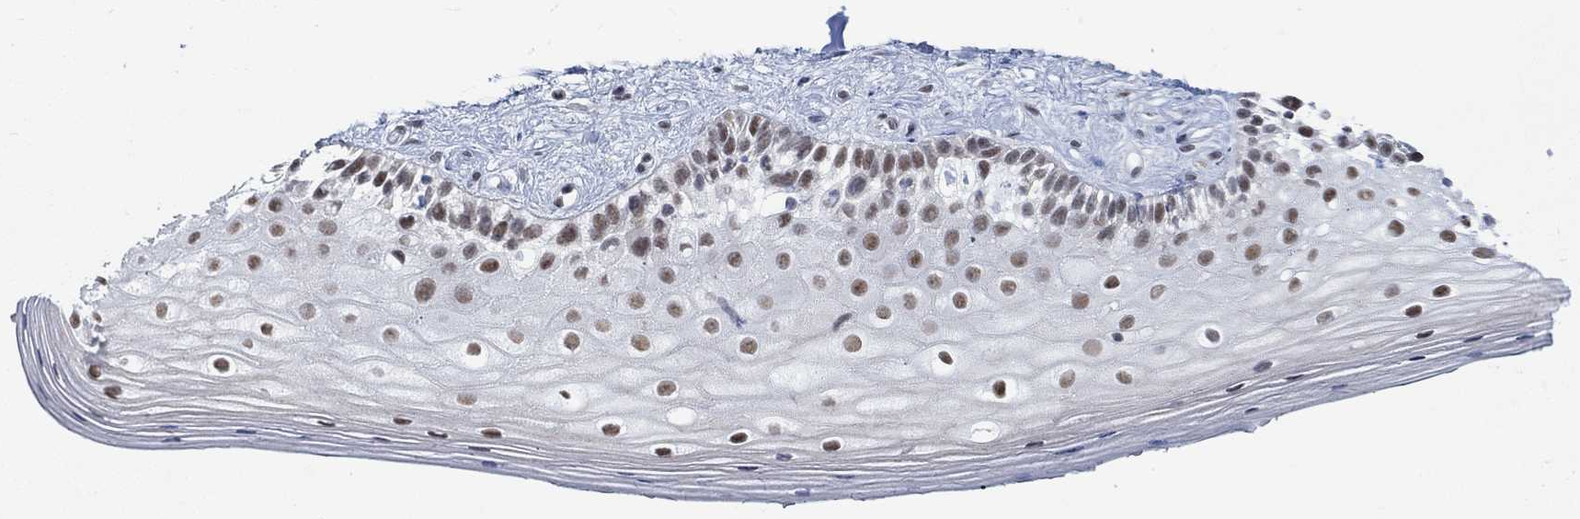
{"staining": {"intensity": "weak", "quantity": "<25%", "location": "nuclear"}, "tissue": "vagina", "cell_type": "Squamous epithelial cells", "image_type": "normal", "snomed": [{"axis": "morphology", "description": "Normal tissue, NOS"}, {"axis": "topography", "description": "Vagina"}], "caption": "Immunohistochemical staining of unremarkable human vagina reveals no significant expression in squamous epithelial cells.", "gene": "KCNH8", "patient": {"sex": "female", "age": 47}}